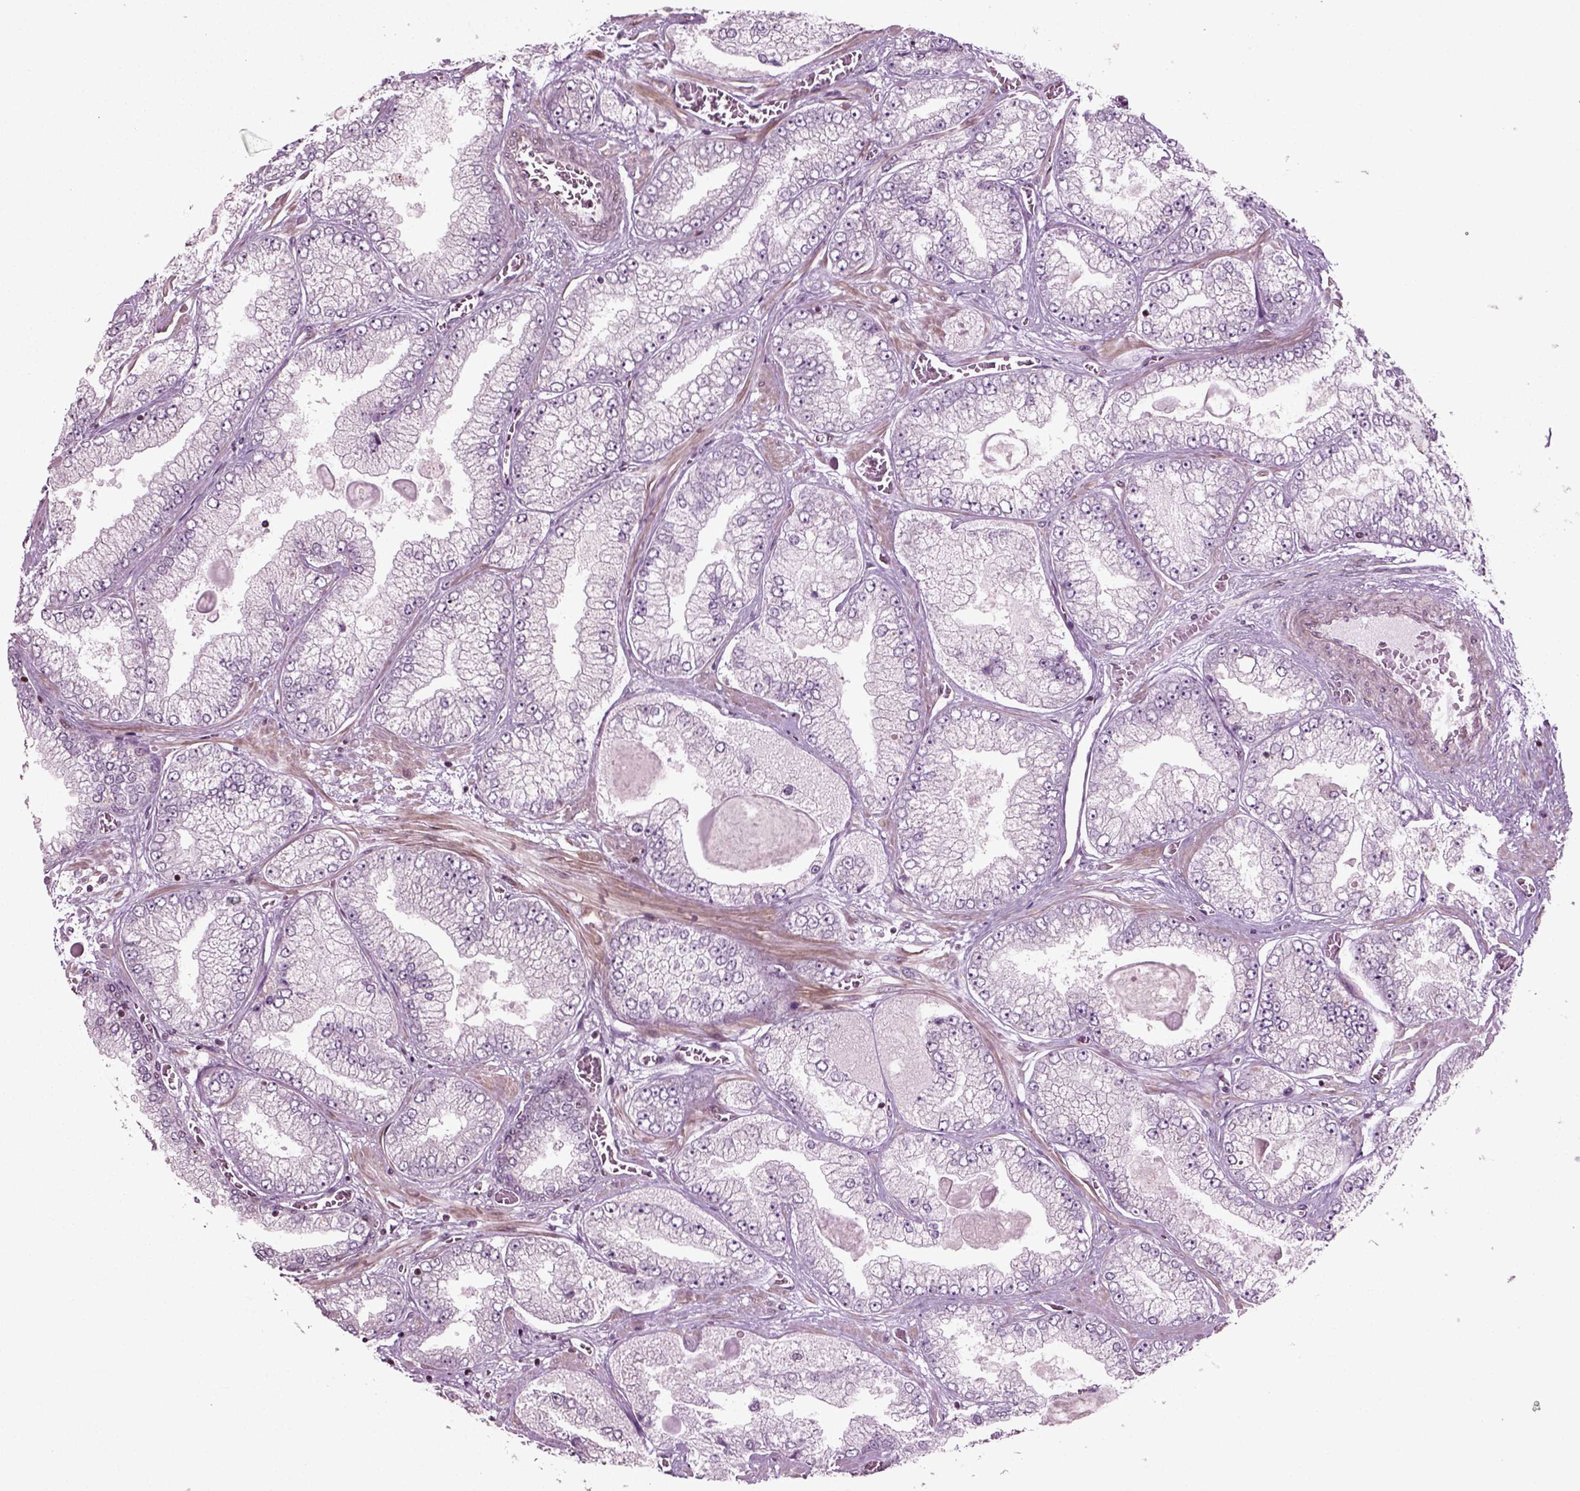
{"staining": {"intensity": "negative", "quantity": "none", "location": "none"}, "tissue": "prostate cancer", "cell_type": "Tumor cells", "image_type": "cancer", "snomed": [{"axis": "morphology", "description": "Adenocarcinoma, Low grade"}, {"axis": "topography", "description": "Prostate"}], "caption": "Immunohistochemistry image of adenocarcinoma (low-grade) (prostate) stained for a protein (brown), which exhibits no positivity in tumor cells.", "gene": "HEYL", "patient": {"sex": "male", "age": 57}}